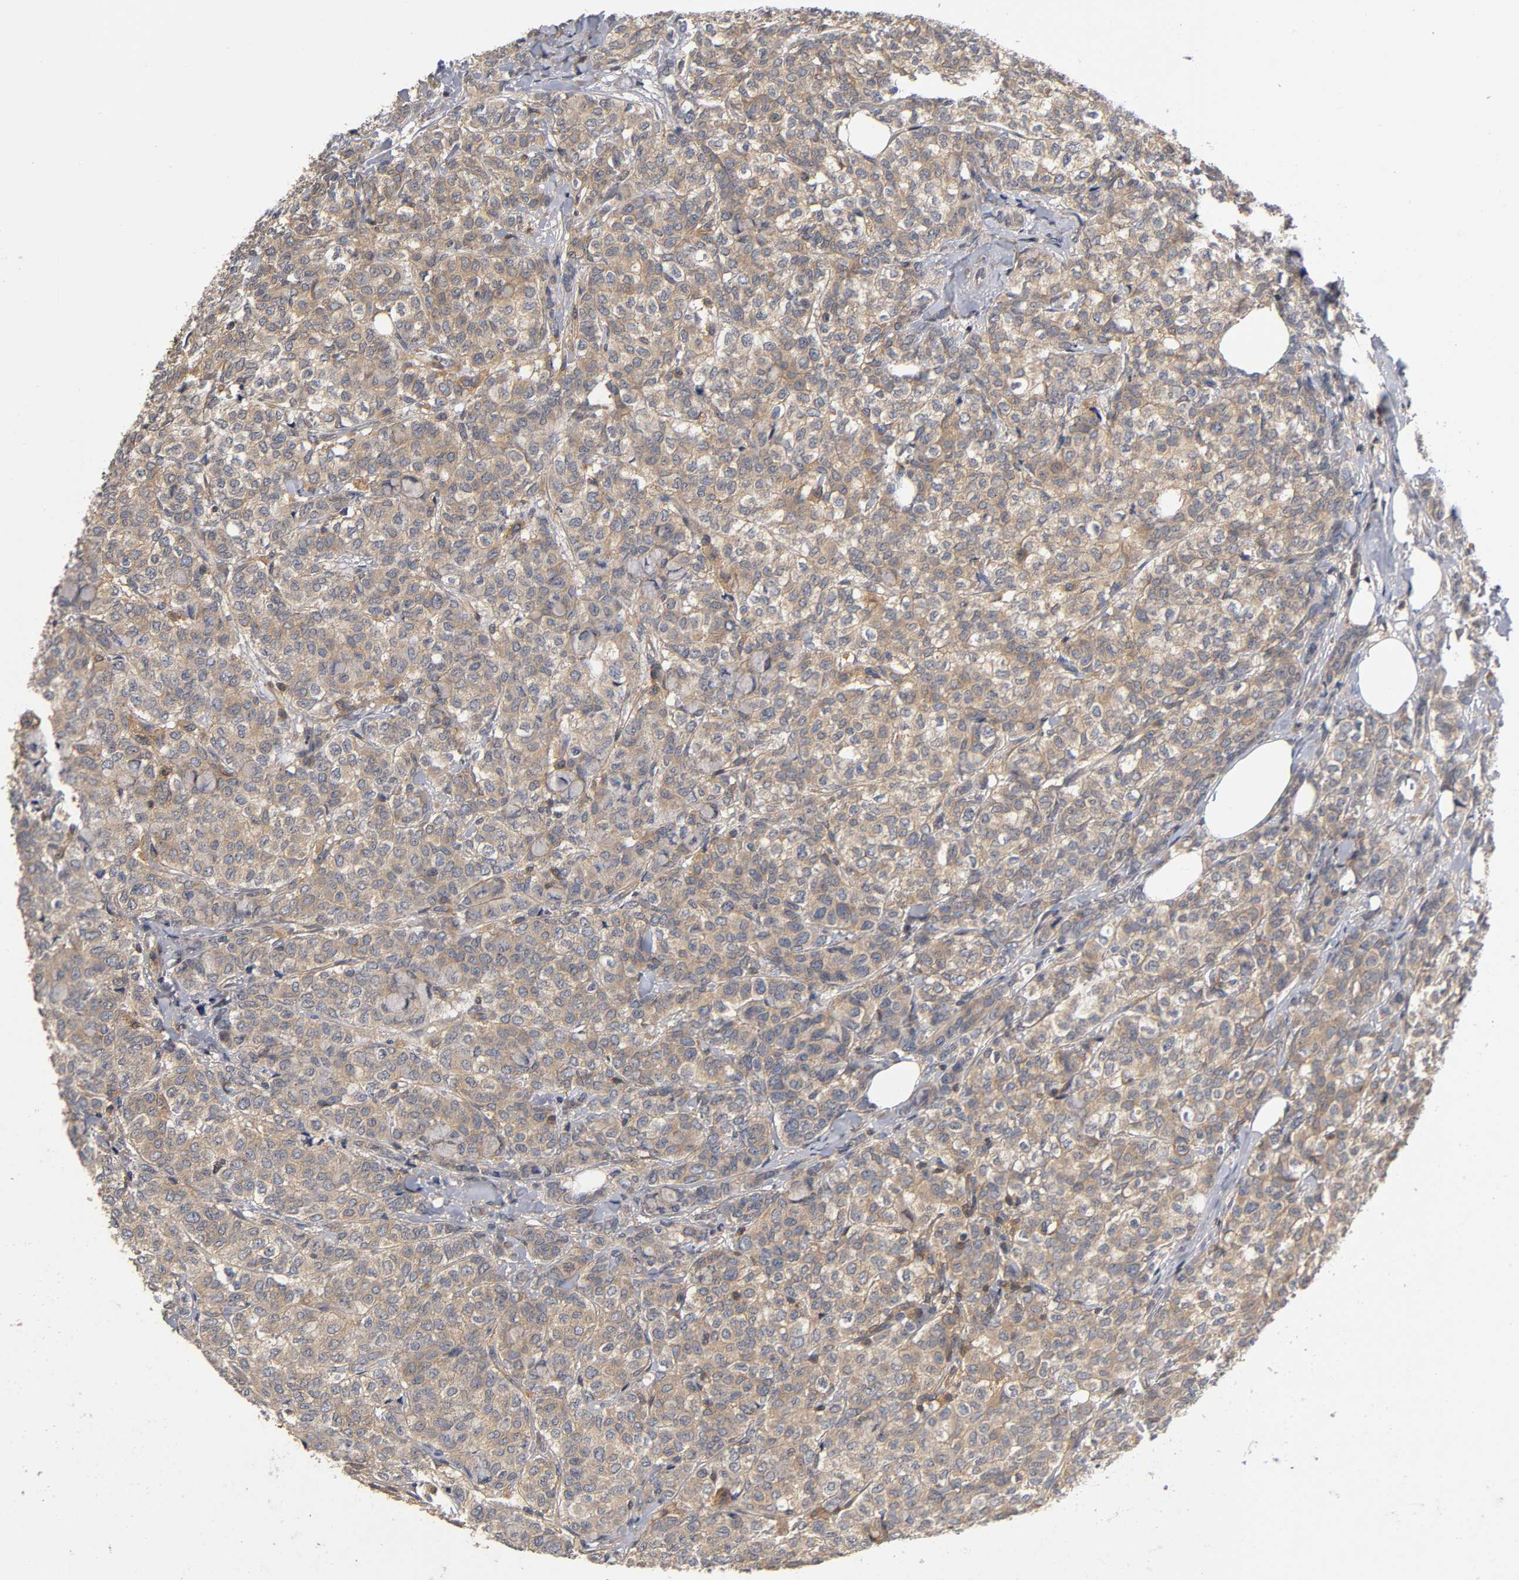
{"staining": {"intensity": "moderate", "quantity": ">75%", "location": "cytoplasmic/membranous"}, "tissue": "breast cancer", "cell_type": "Tumor cells", "image_type": "cancer", "snomed": [{"axis": "morphology", "description": "Lobular carcinoma"}, {"axis": "topography", "description": "Breast"}], "caption": "The histopathology image shows staining of lobular carcinoma (breast), revealing moderate cytoplasmic/membranous protein expression (brown color) within tumor cells. (IHC, brightfield microscopy, high magnification).", "gene": "ACTR2", "patient": {"sex": "female", "age": 60}}